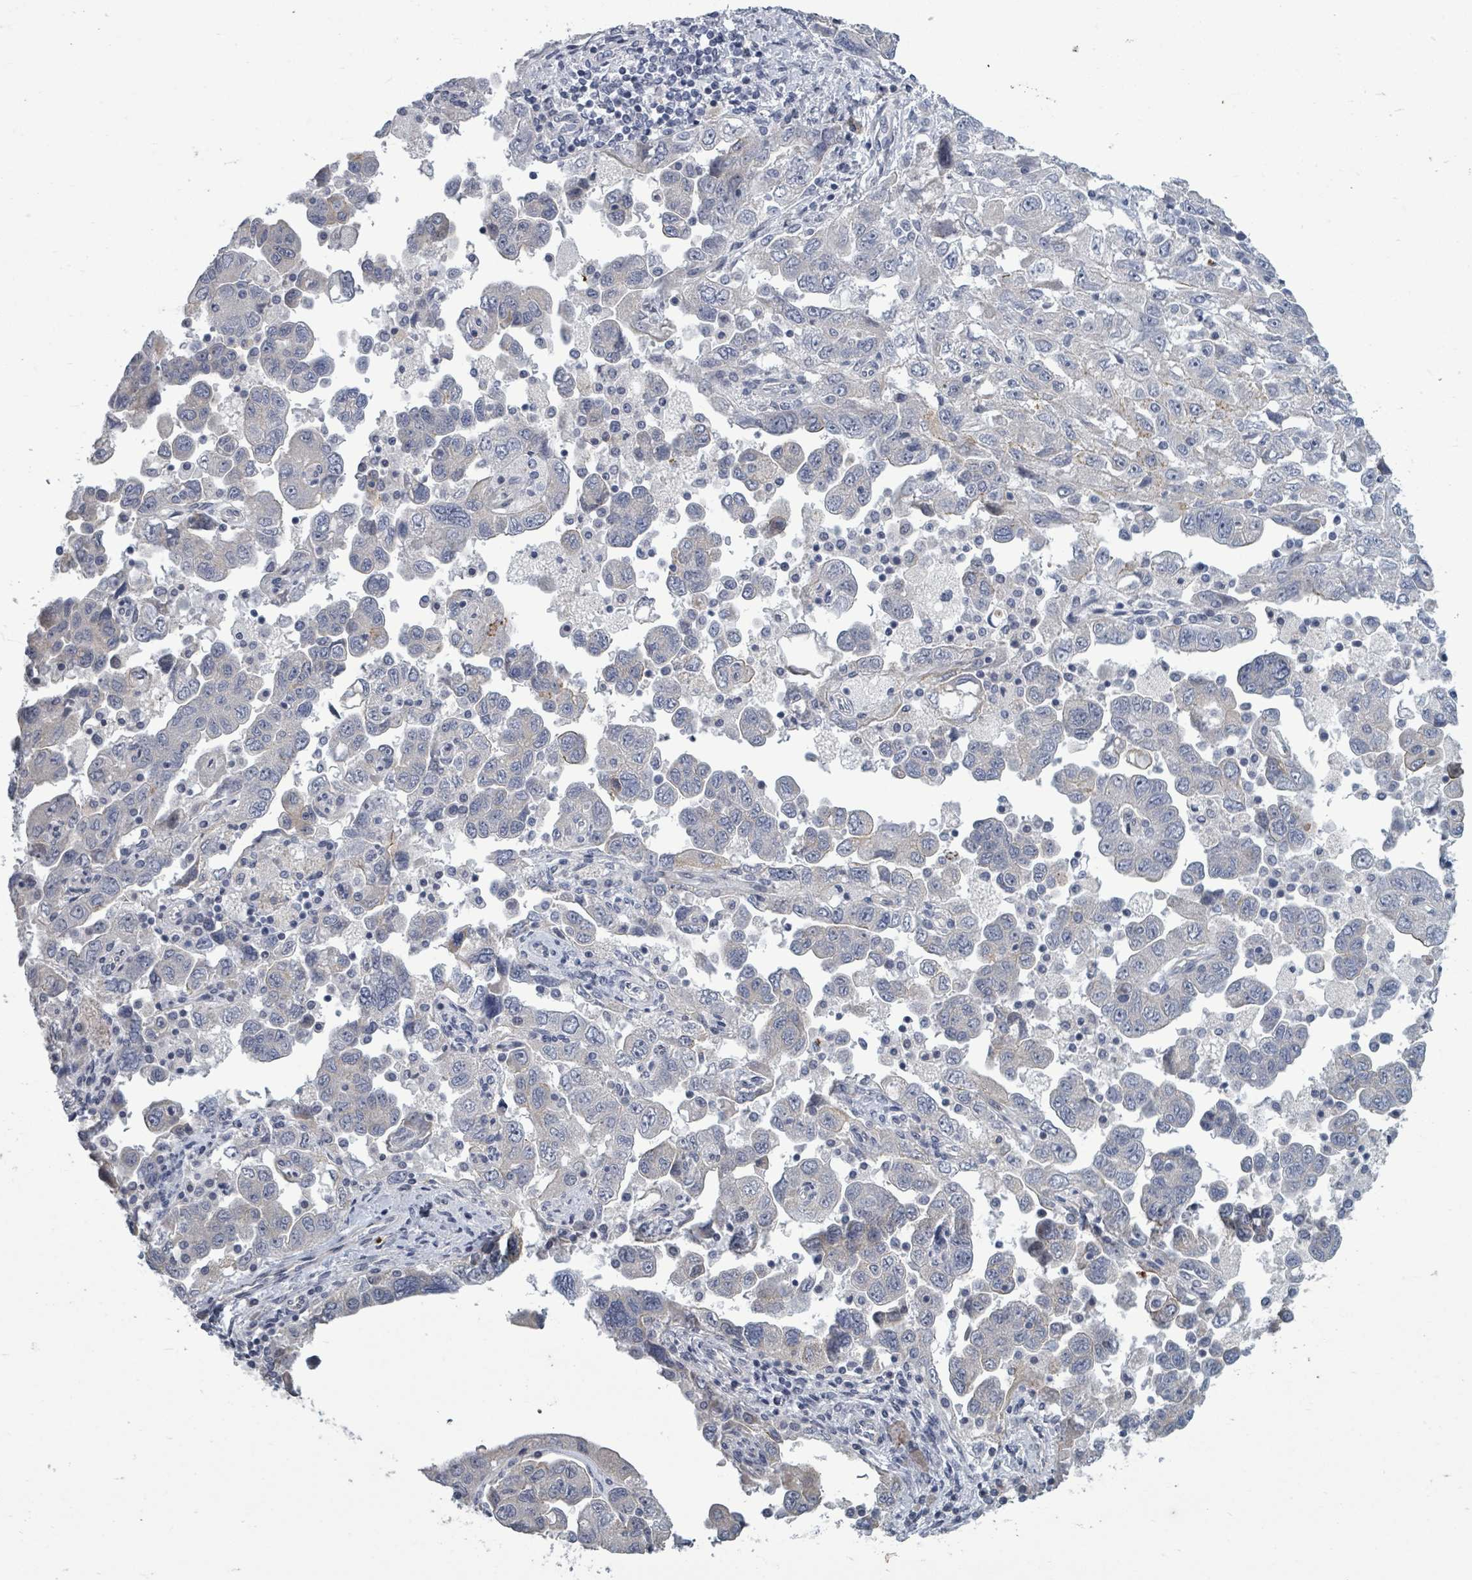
{"staining": {"intensity": "negative", "quantity": "none", "location": "none"}, "tissue": "ovarian cancer", "cell_type": "Tumor cells", "image_type": "cancer", "snomed": [{"axis": "morphology", "description": "Carcinoma, NOS"}, {"axis": "morphology", "description": "Cystadenocarcinoma, serous, NOS"}, {"axis": "topography", "description": "Ovary"}], "caption": "Ovarian cancer was stained to show a protein in brown. There is no significant positivity in tumor cells.", "gene": "ASB12", "patient": {"sex": "female", "age": 69}}